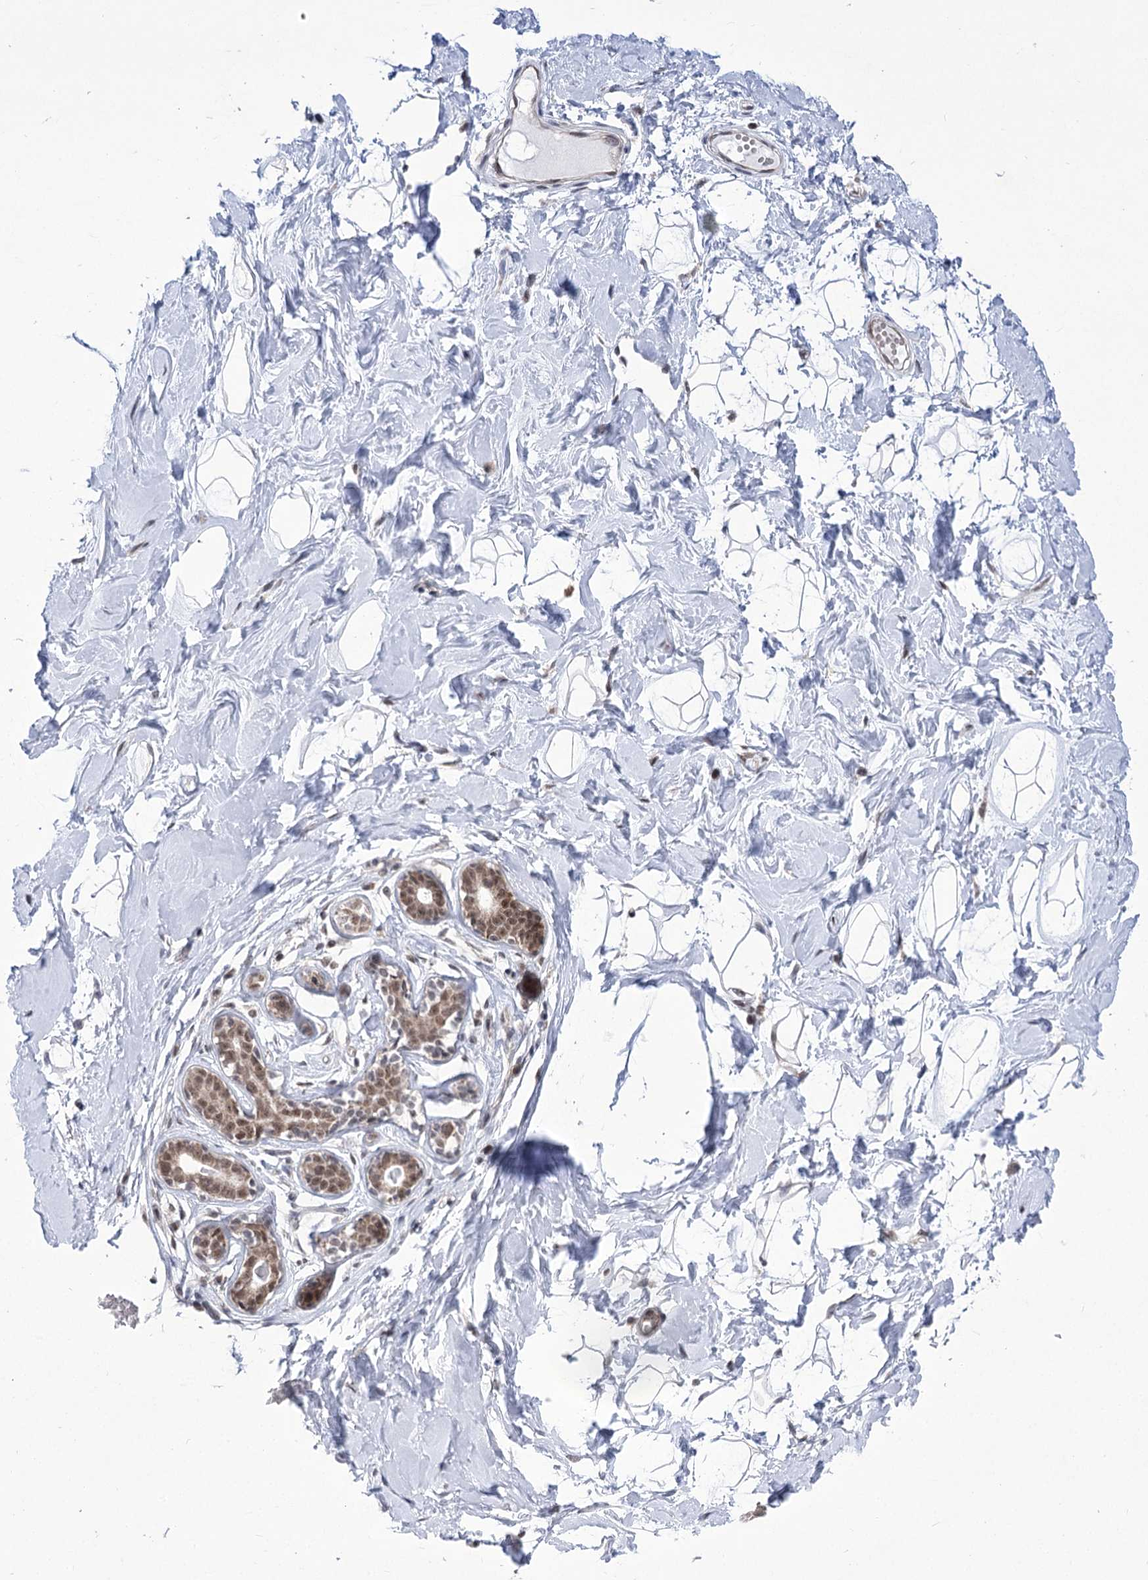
{"staining": {"intensity": "negative", "quantity": "none", "location": "none"}, "tissue": "breast", "cell_type": "Adipocytes", "image_type": "normal", "snomed": [{"axis": "morphology", "description": "Normal tissue, NOS"}, {"axis": "morphology", "description": "Adenoma, NOS"}, {"axis": "topography", "description": "Breast"}], "caption": "DAB immunohistochemical staining of normal human breast demonstrates no significant staining in adipocytes.", "gene": "ZMAT2", "patient": {"sex": "female", "age": 23}}